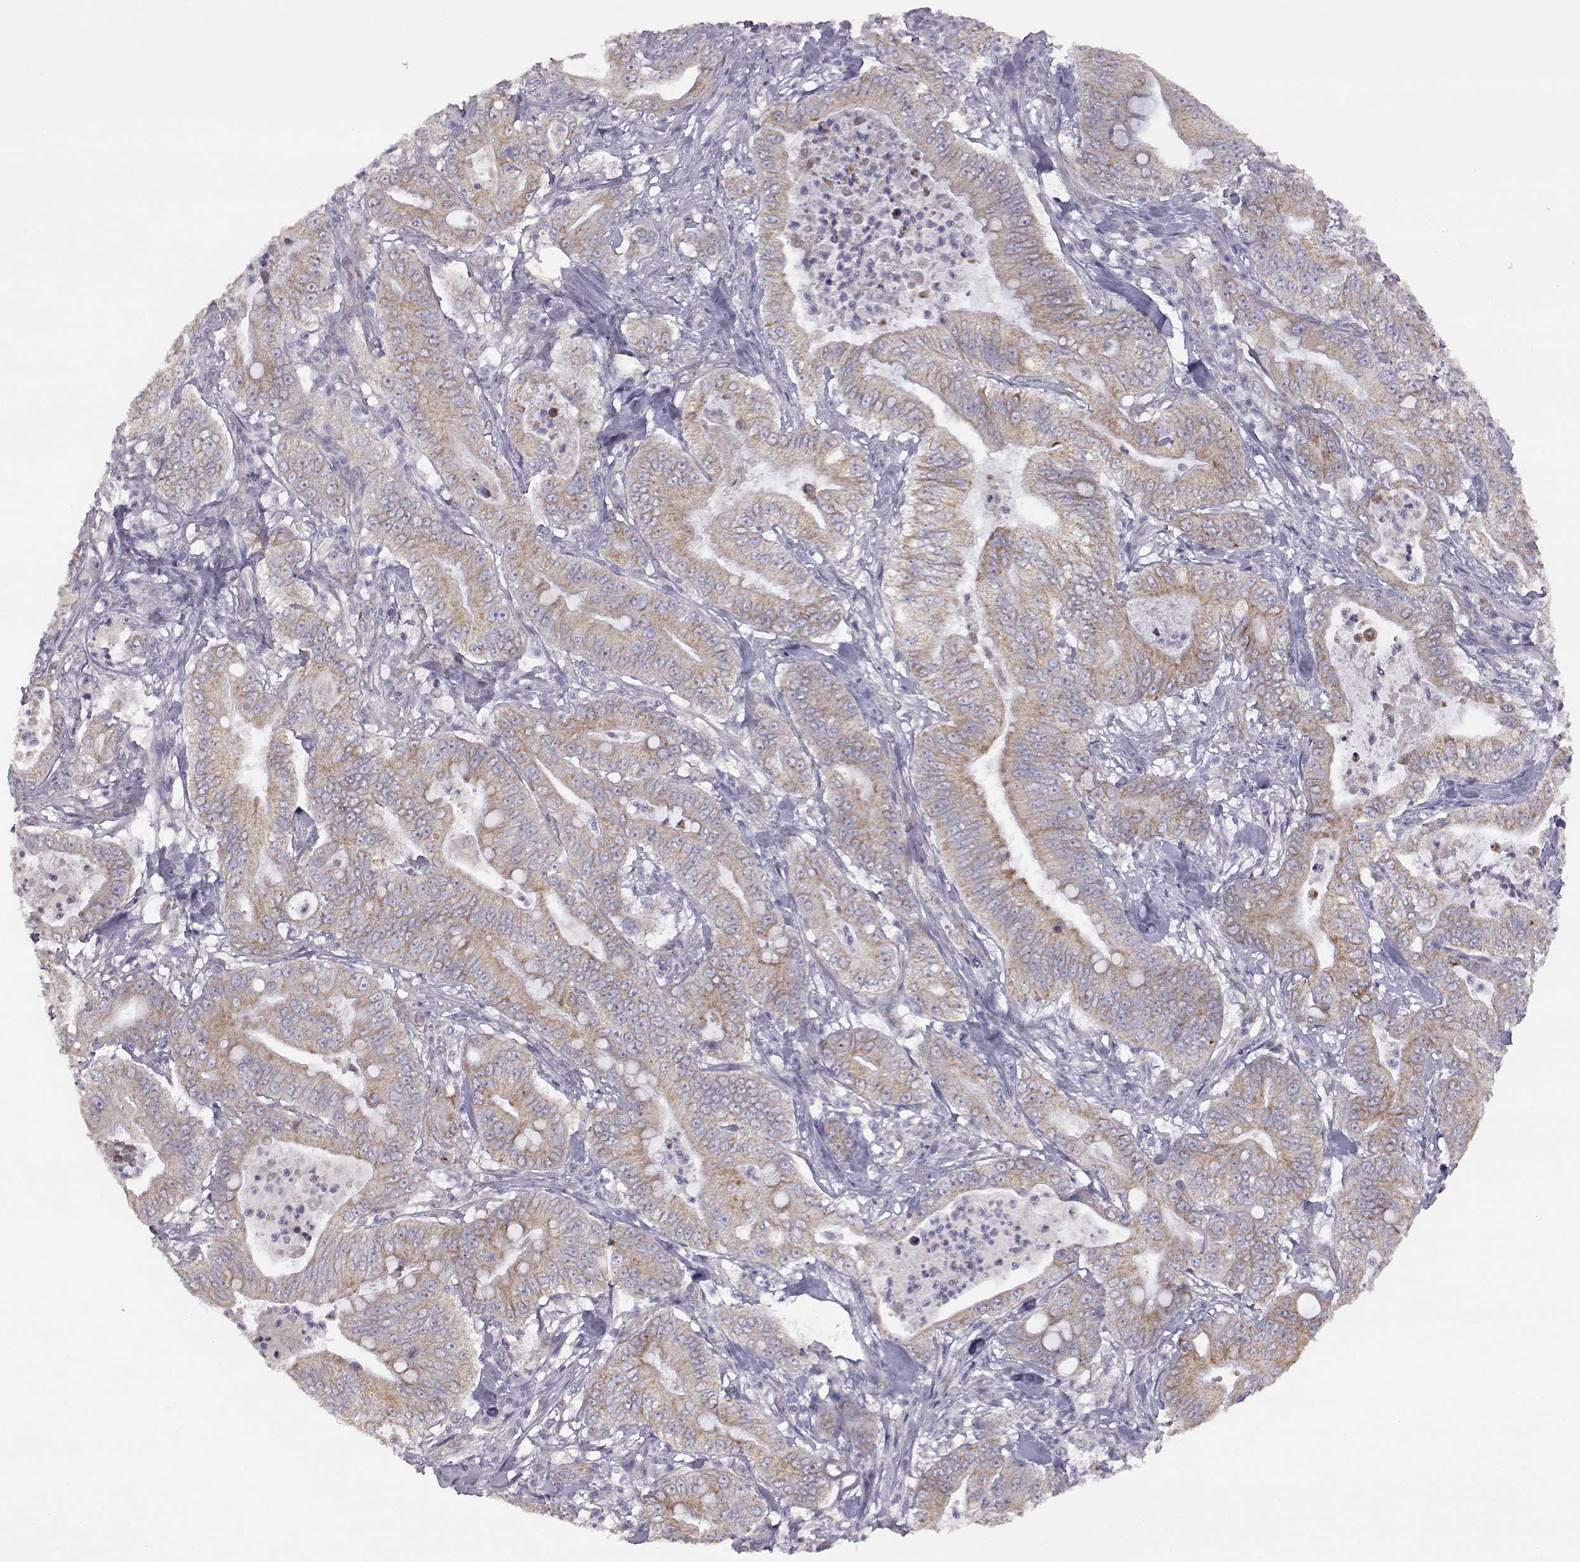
{"staining": {"intensity": "moderate", "quantity": "25%-75%", "location": "cytoplasmic/membranous"}, "tissue": "pancreatic cancer", "cell_type": "Tumor cells", "image_type": "cancer", "snomed": [{"axis": "morphology", "description": "Adenocarcinoma, NOS"}, {"axis": "topography", "description": "Pancreas"}], "caption": "The photomicrograph exhibits immunohistochemical staining of pancreatic adenocarcinoma. There is moderate cytoplasmic/membranous staining is identified in approximately 25%-75% of tumor cells.", "gene": "DDC", "patient": {"sex": "male", "age": 71}}